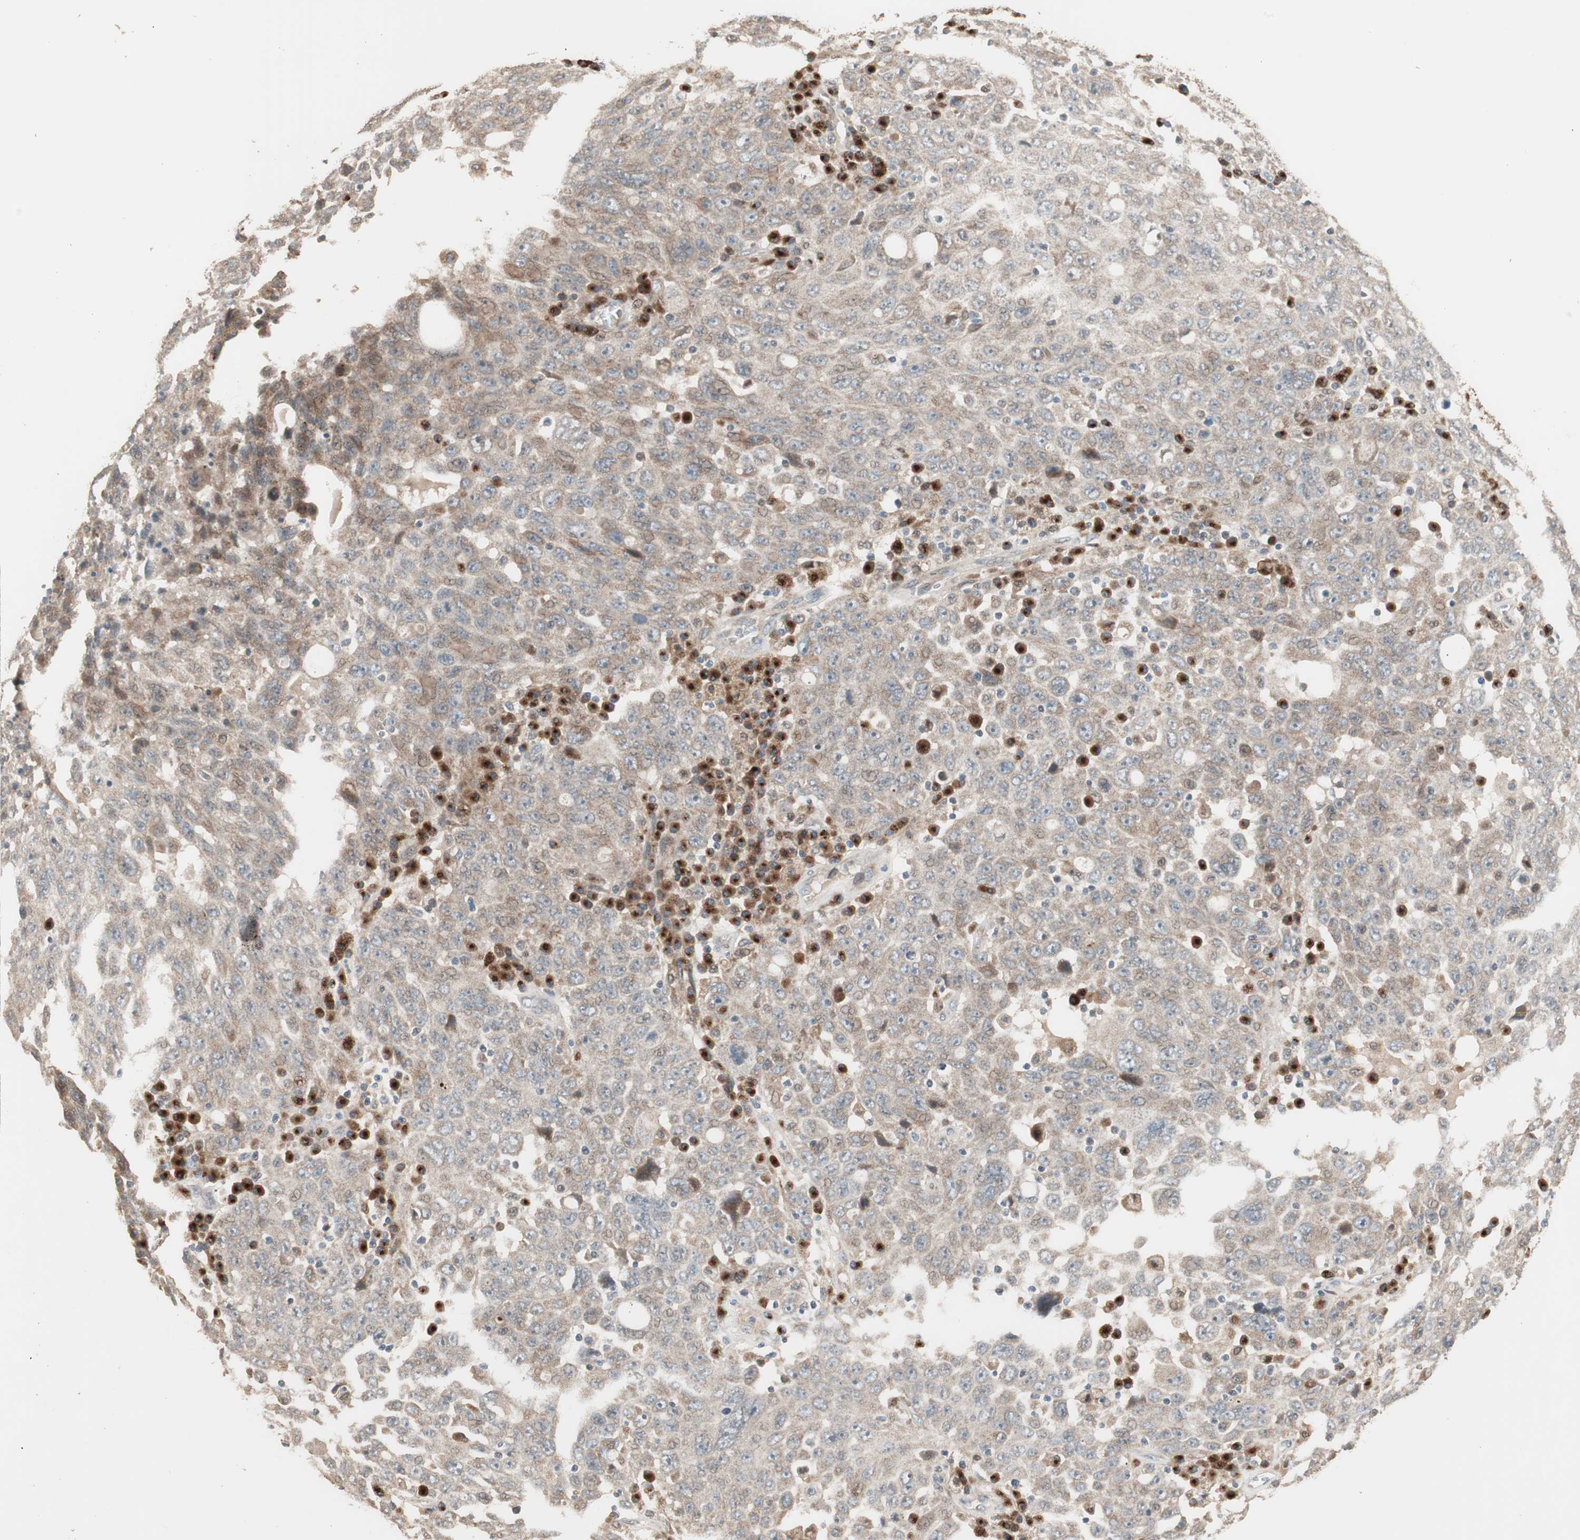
{"staining": {"intensity": "weak", "quantity": ">75%", "location": "cytoplasmic/membranous"}, "tissue": "ovarian cancer", "cell_type": "Tumor cells", "image_type": "cancer", "snomed": [{"axis": "morphology", "description": "Carcinoma, endometroid"}, {"axis": "topography", "description": "Ovary"}], "caption": "Protein expression analysis of human ovarian cancer (endometroid carcinoma) reveals weak cytoplasmic/membranous expression in approximately >75% of tumor cells.", "gene": "RARRES1", "patient": {"sex": "female", "age": 62}}